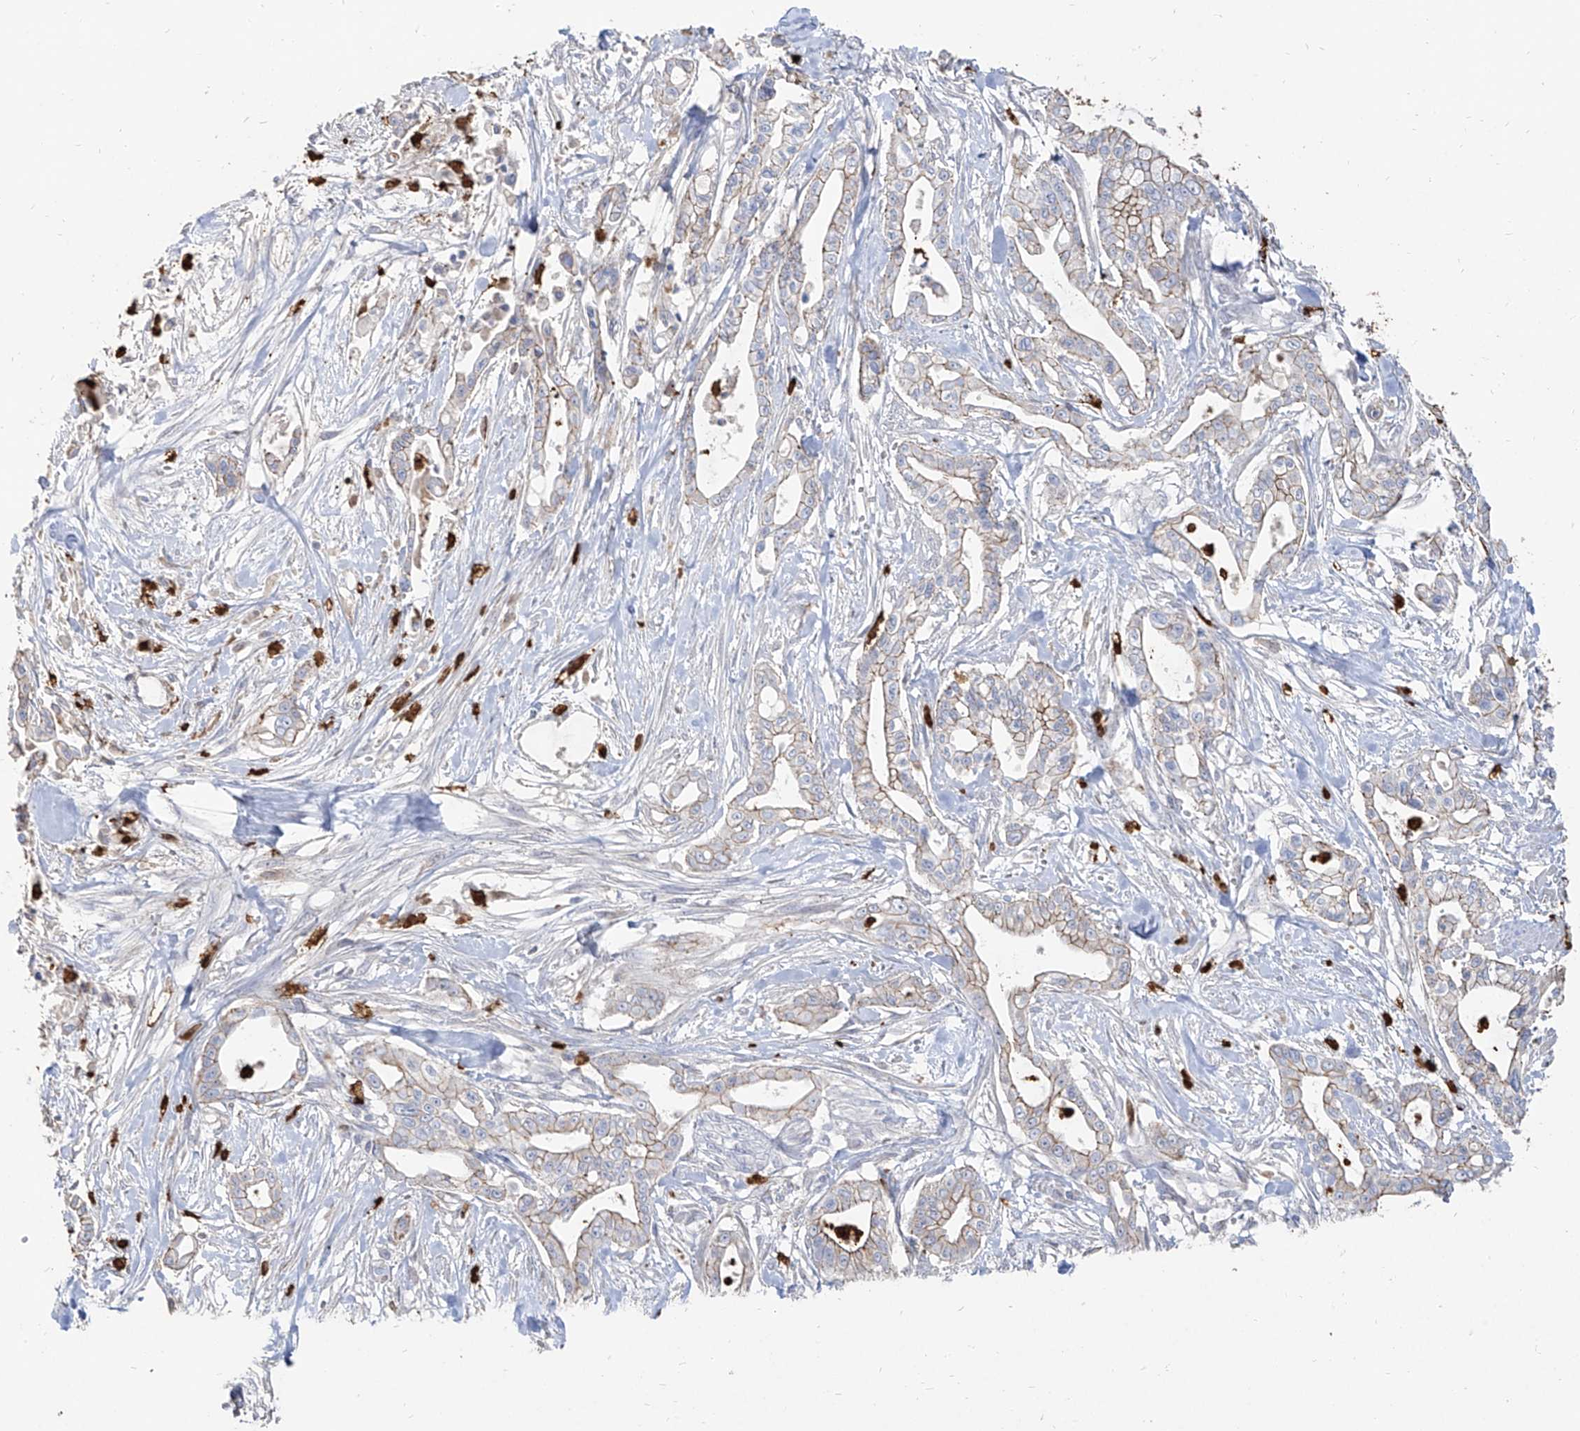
{"staining": {"intensity": "weak", "quantity": "25%-75%", "location": "cytoplasmic/membranous"}, "tissue": "pancreatic cancer", "cell_type": "Tumor cells", "image_type": "cancer", "snomed": [{"axis": "morphology", "description": "Adenocarcinoma, NOS"}, {"axis": "topography", "description": "Pancreas"}], "caption": "Immunohistochemistry histopathology image of neoplastic tissue: pancreatic adenocarcinoma stained using immunohistochemistry shows low levels of weak protein expression localized specifically in the cytoplasmic/membranous of tumor cells, appearing as a cytoplasmic/membranous brown color.", "gene": "ZNF227", "patient": {"sex": "male", "age": 68}}